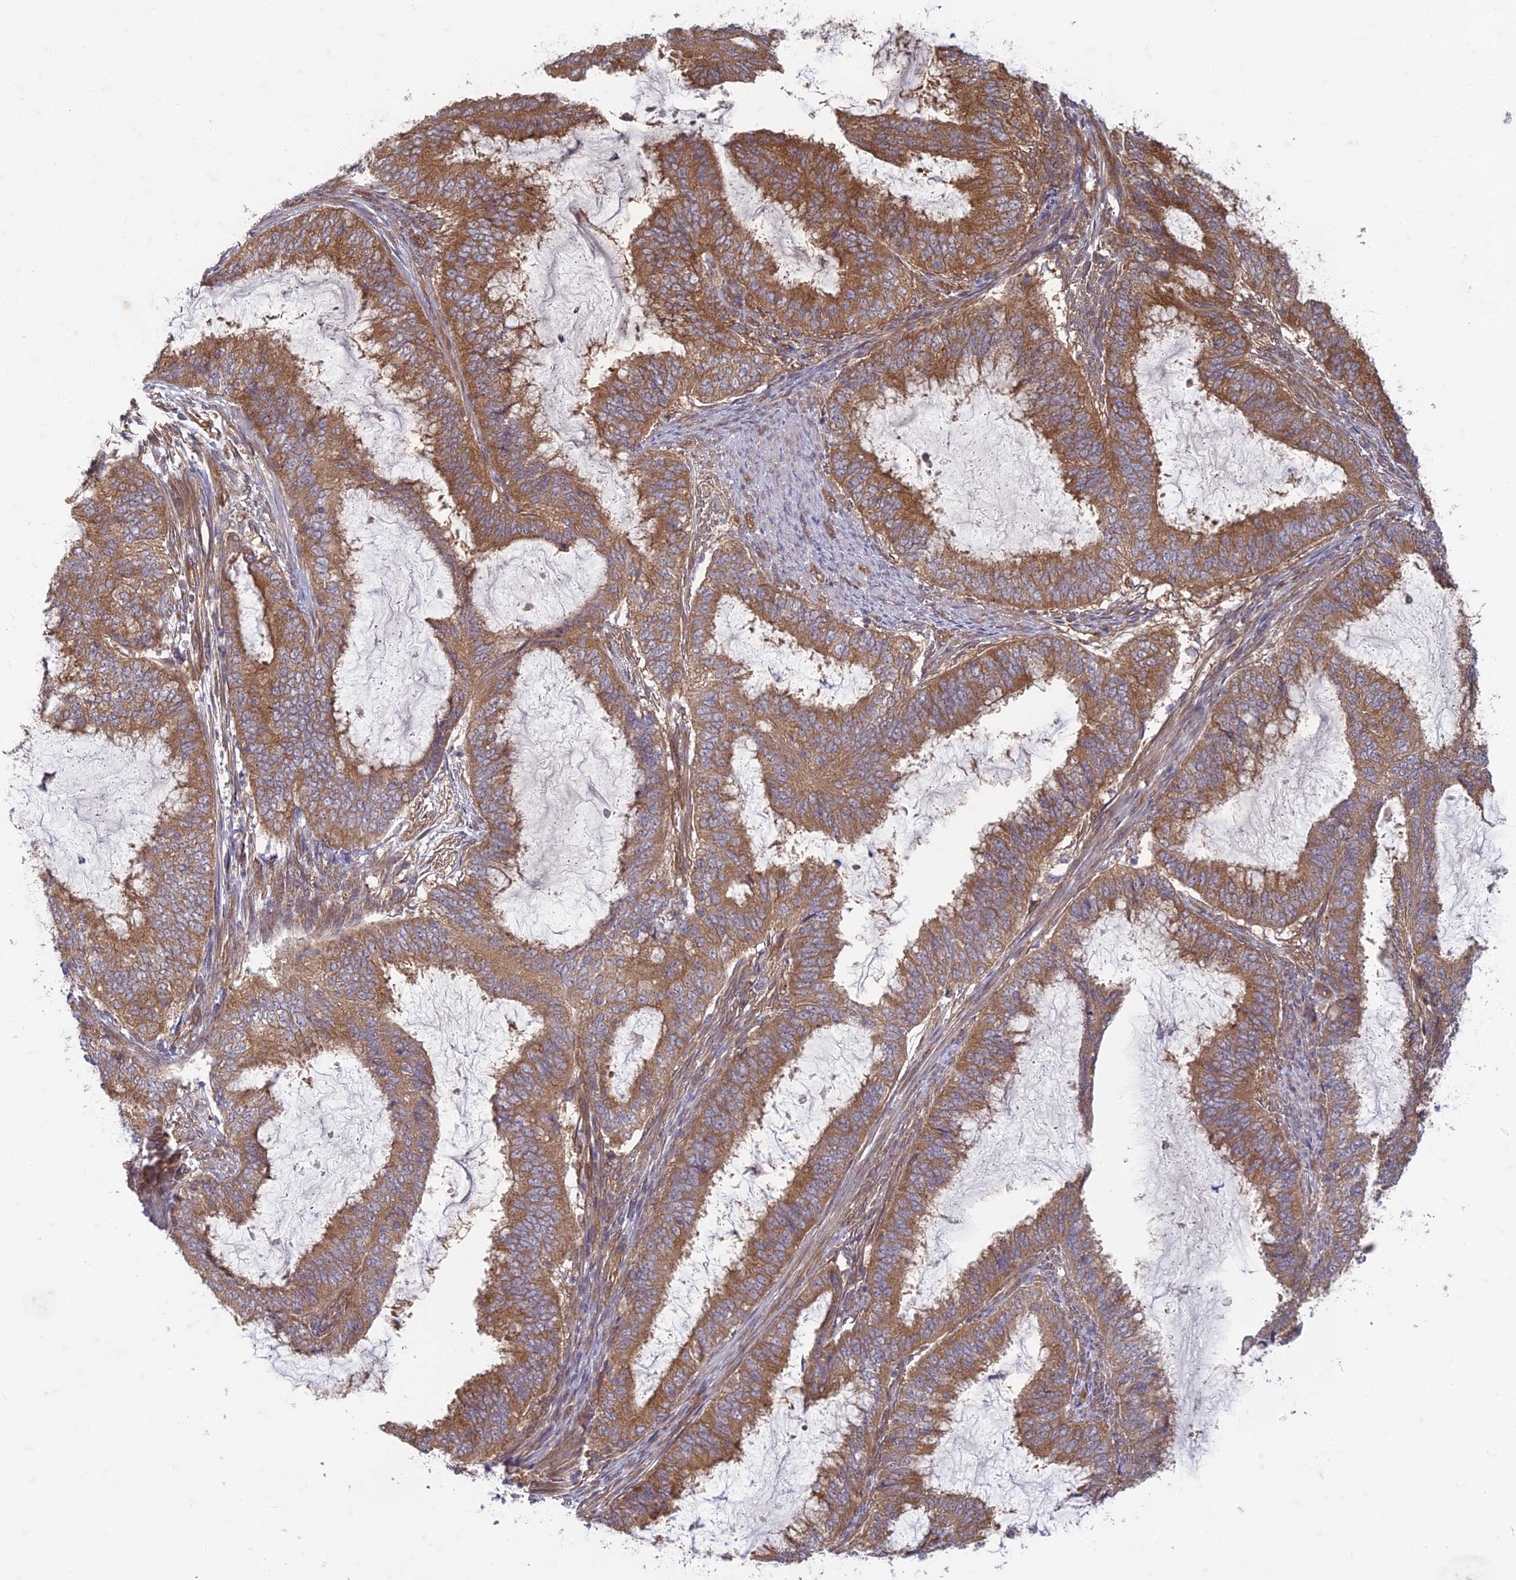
{"staining": {"intensity": "moderate", "quantity": ">75%", "location": "cytoplasmic/membranous"}, "tissue": "endometrial cancer", "cell_type": "Tumor cells", "image_type": "cancer", "snomed": [{"axis": "morphology", "description": "Adenocarcinoma, NOS"}, {"axis": "topography", "description": "Endometrium"}], "caption": "Moderate cytoplasmic/membranous protein staining is appreciated in approximately >75% of tumor cells in endometrial adenocarcinoma. The protein of interest is stained brown, and the nuclei are stained in blue (DAB IHC with brightfield microscopy, high magnification).", "gene": "TCF25", "patient": {"sex": "female", "age": 51}}